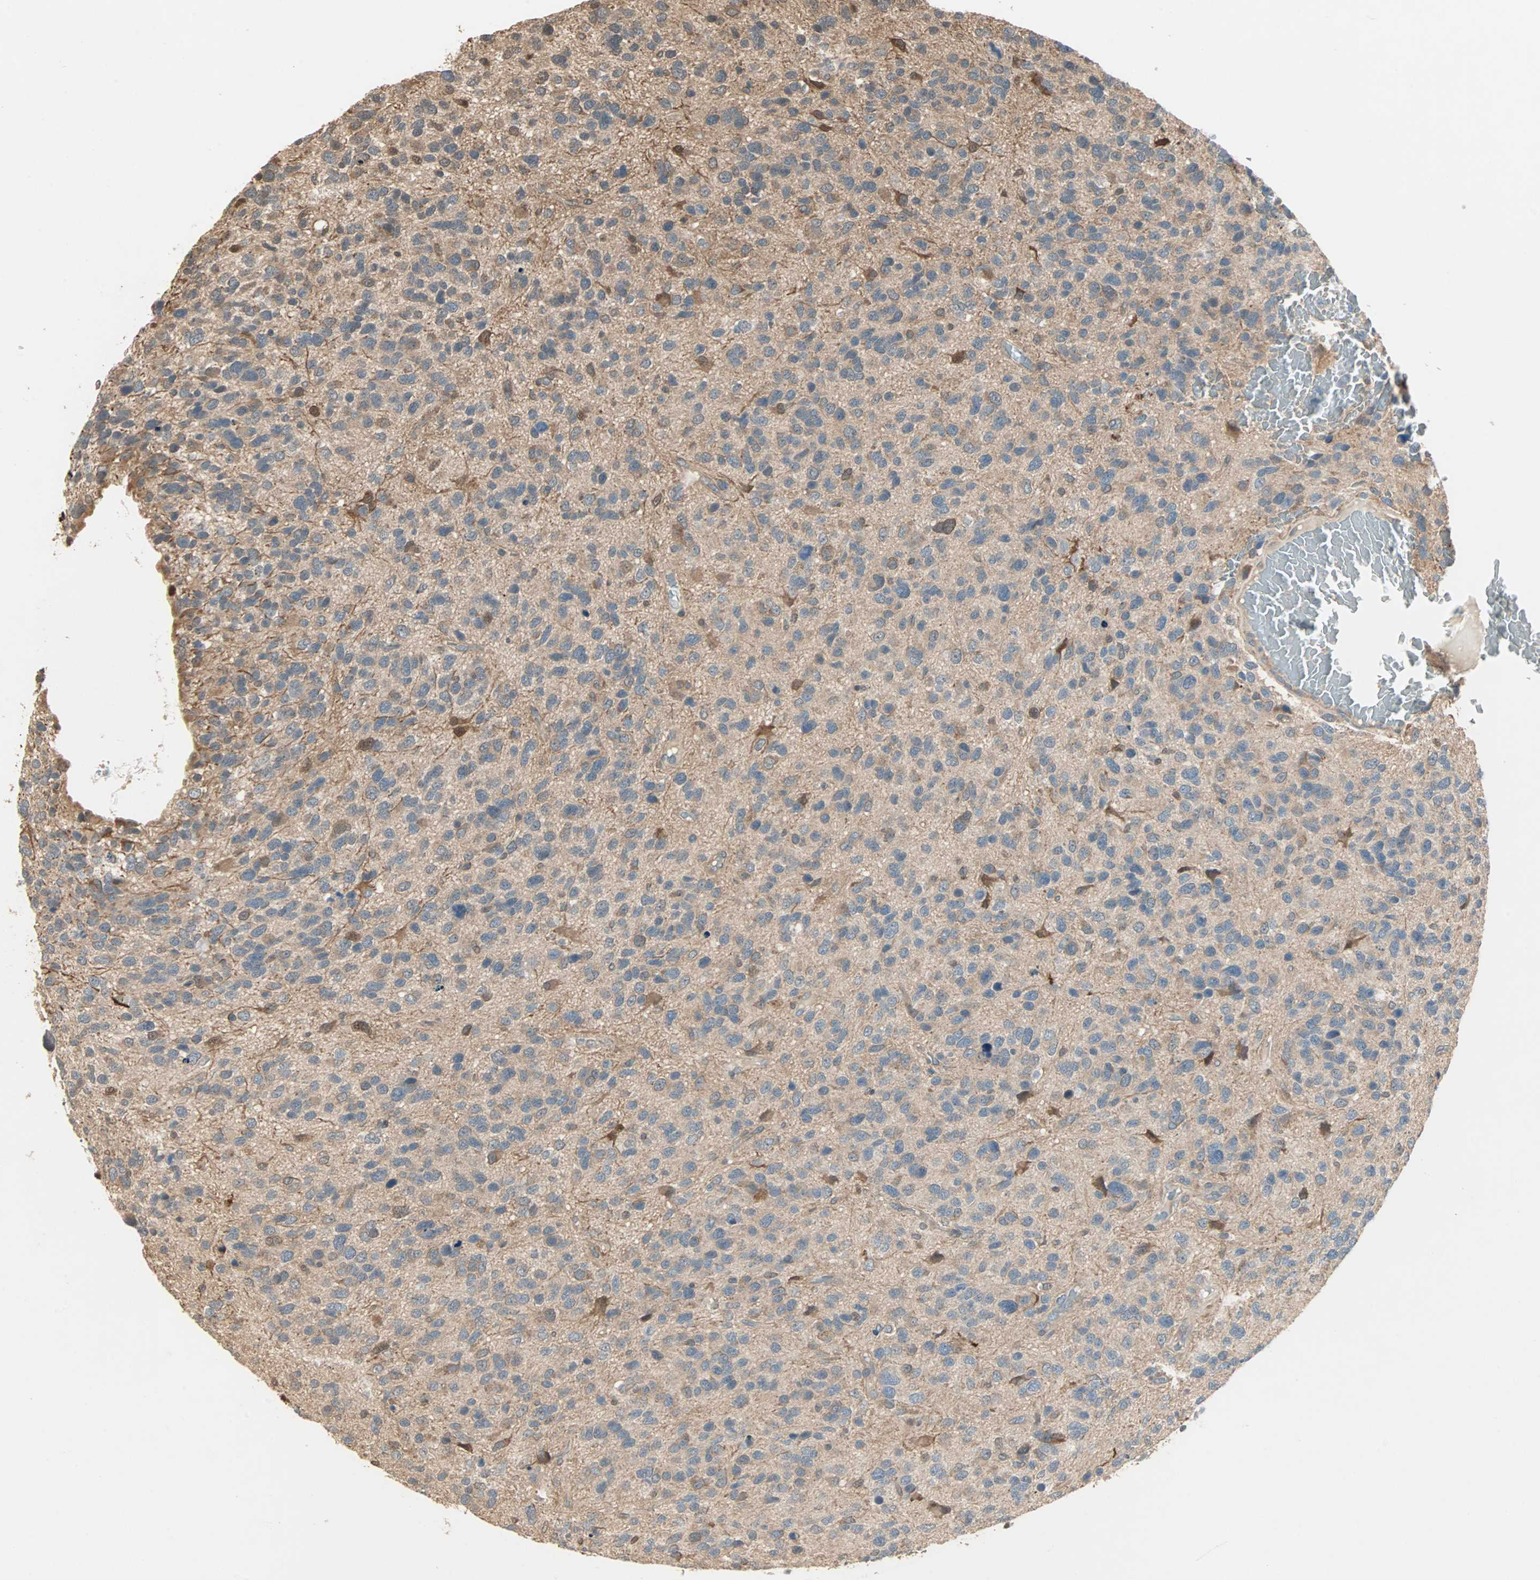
{"staining": {"intensity": "moderate", "quantity": ">75%", "location": "cytoplasmic/membranous"}, "tissue": "glioma", "cell_type": "Tumor cells", "image_type": "cancer", "snomed": [{"axis": "morphology", "description": "Glioma, malignant, High grade"}, {"axis": "topography", "description": "Brain"}], "caption": "Moderate cytoplasmic/membranous expression for a protein is seen in approximately >75% of tumor cells of glioma using IHC.", "gene": "DRG2", "patient": {"sex": "female", "age": 58}}